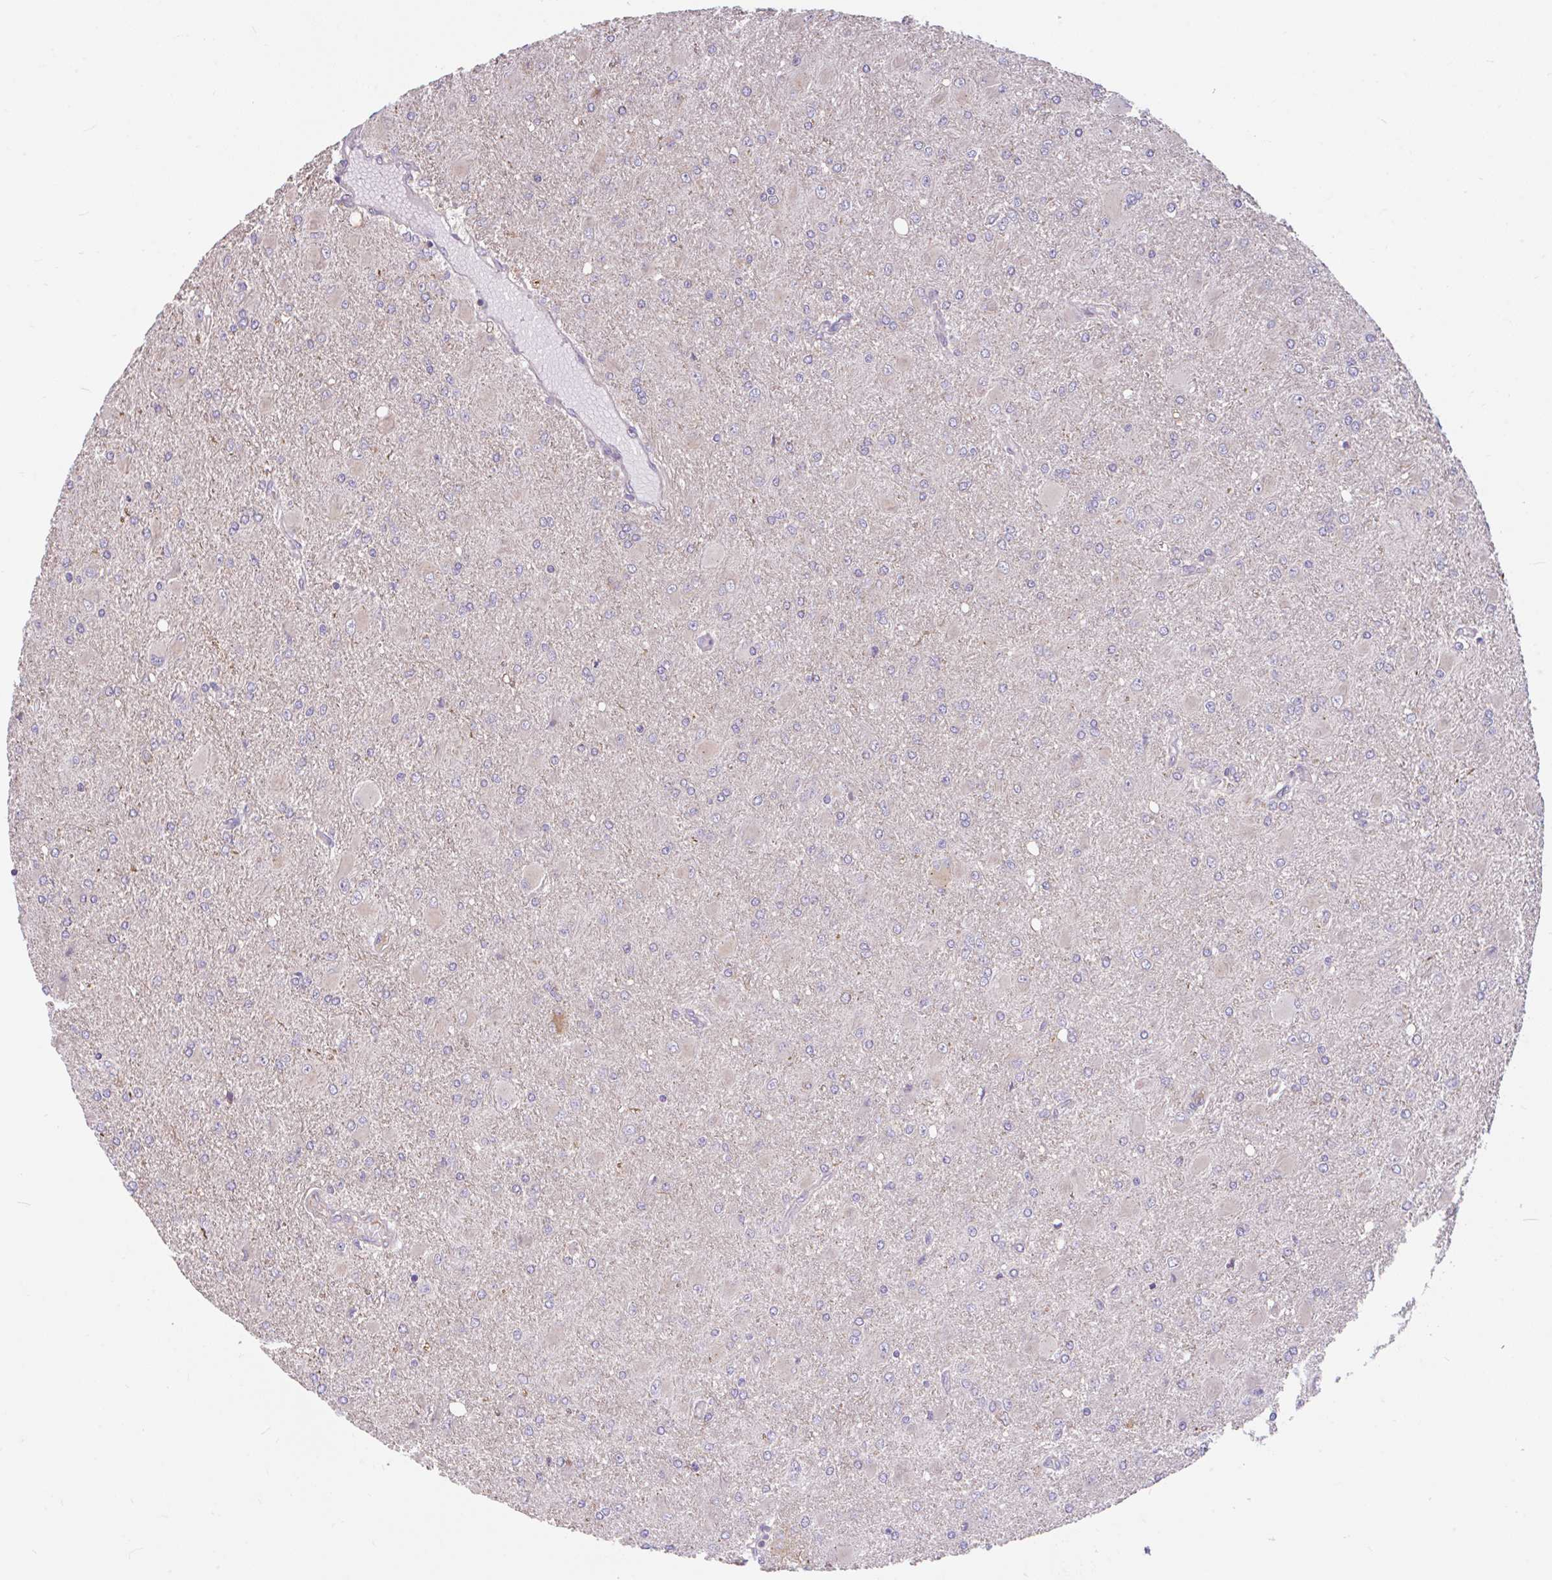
{"staining": {"intensity": "moderate", "quantity": "<25%", "location": "cytoplasmic/membranous"}, "tissue": "glioma", "cell_type": "Tumor cells", "image_type": "cancer", "snomed": [{"axis": "morphology", "description": "Glioma, malignant, High grade"}, {"axis": "topography", "description": "Brain"}], "caption": "This is an image of IHC staining of malignant glioma (high-grade), which shows moderate positivity in the cytoplasmic/membranous of tumor cells.", "gene": "RALBP1", "patient": {"sex": "male", "age": 67}}